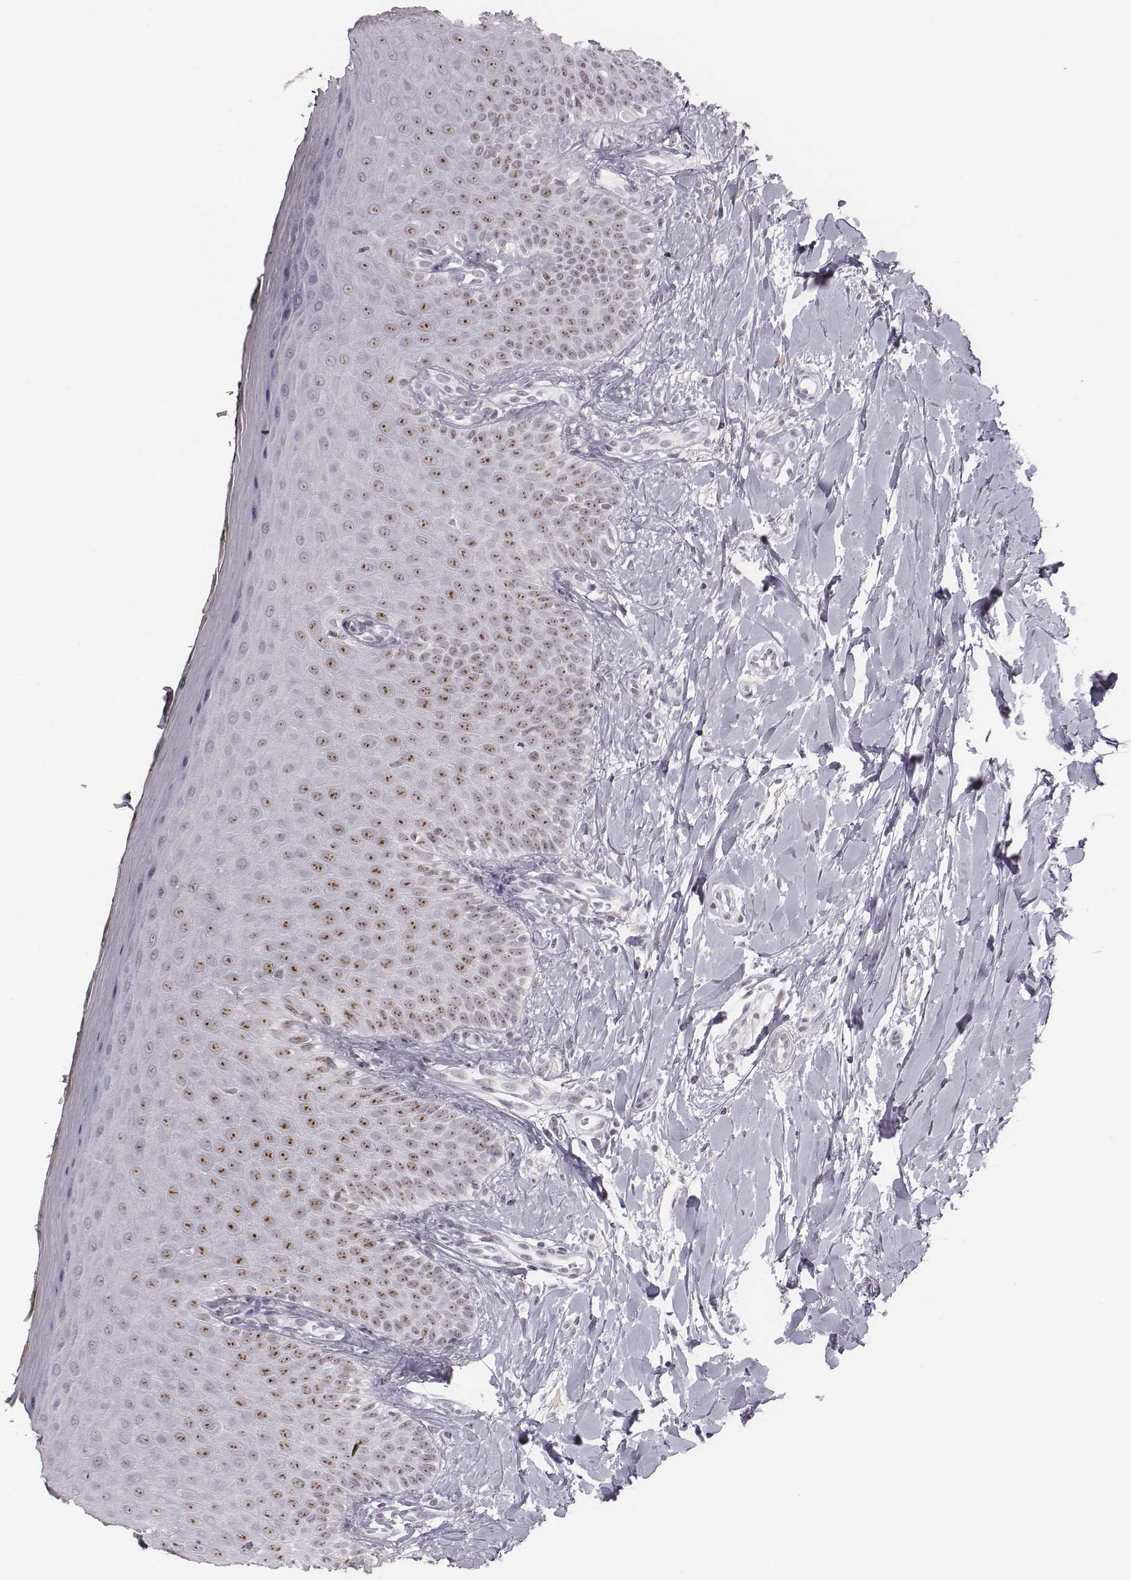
{"staining": {"intensity": "moderate", "quantity": ">75%", "location": "nuclear"}, "tissue": "oral mucosa", "cell_type": "Squamous epithelial cells", "image_type": "normal", "snomed": [{"axis": "morphology", "description": "Normal tissue, NOS"}, {"axis": "topography", "description": "Oral tissue"}], "caption": "Immunohistochemistry (IHC) histopathology image of benign oral mucosa stained for a protein (brown), which shows medium levels of moderate nuclear expression in approximately >75% of squamous epithelial cells.", "gene": "NIFK", "patient": {"sex": "female", "age": 43}}